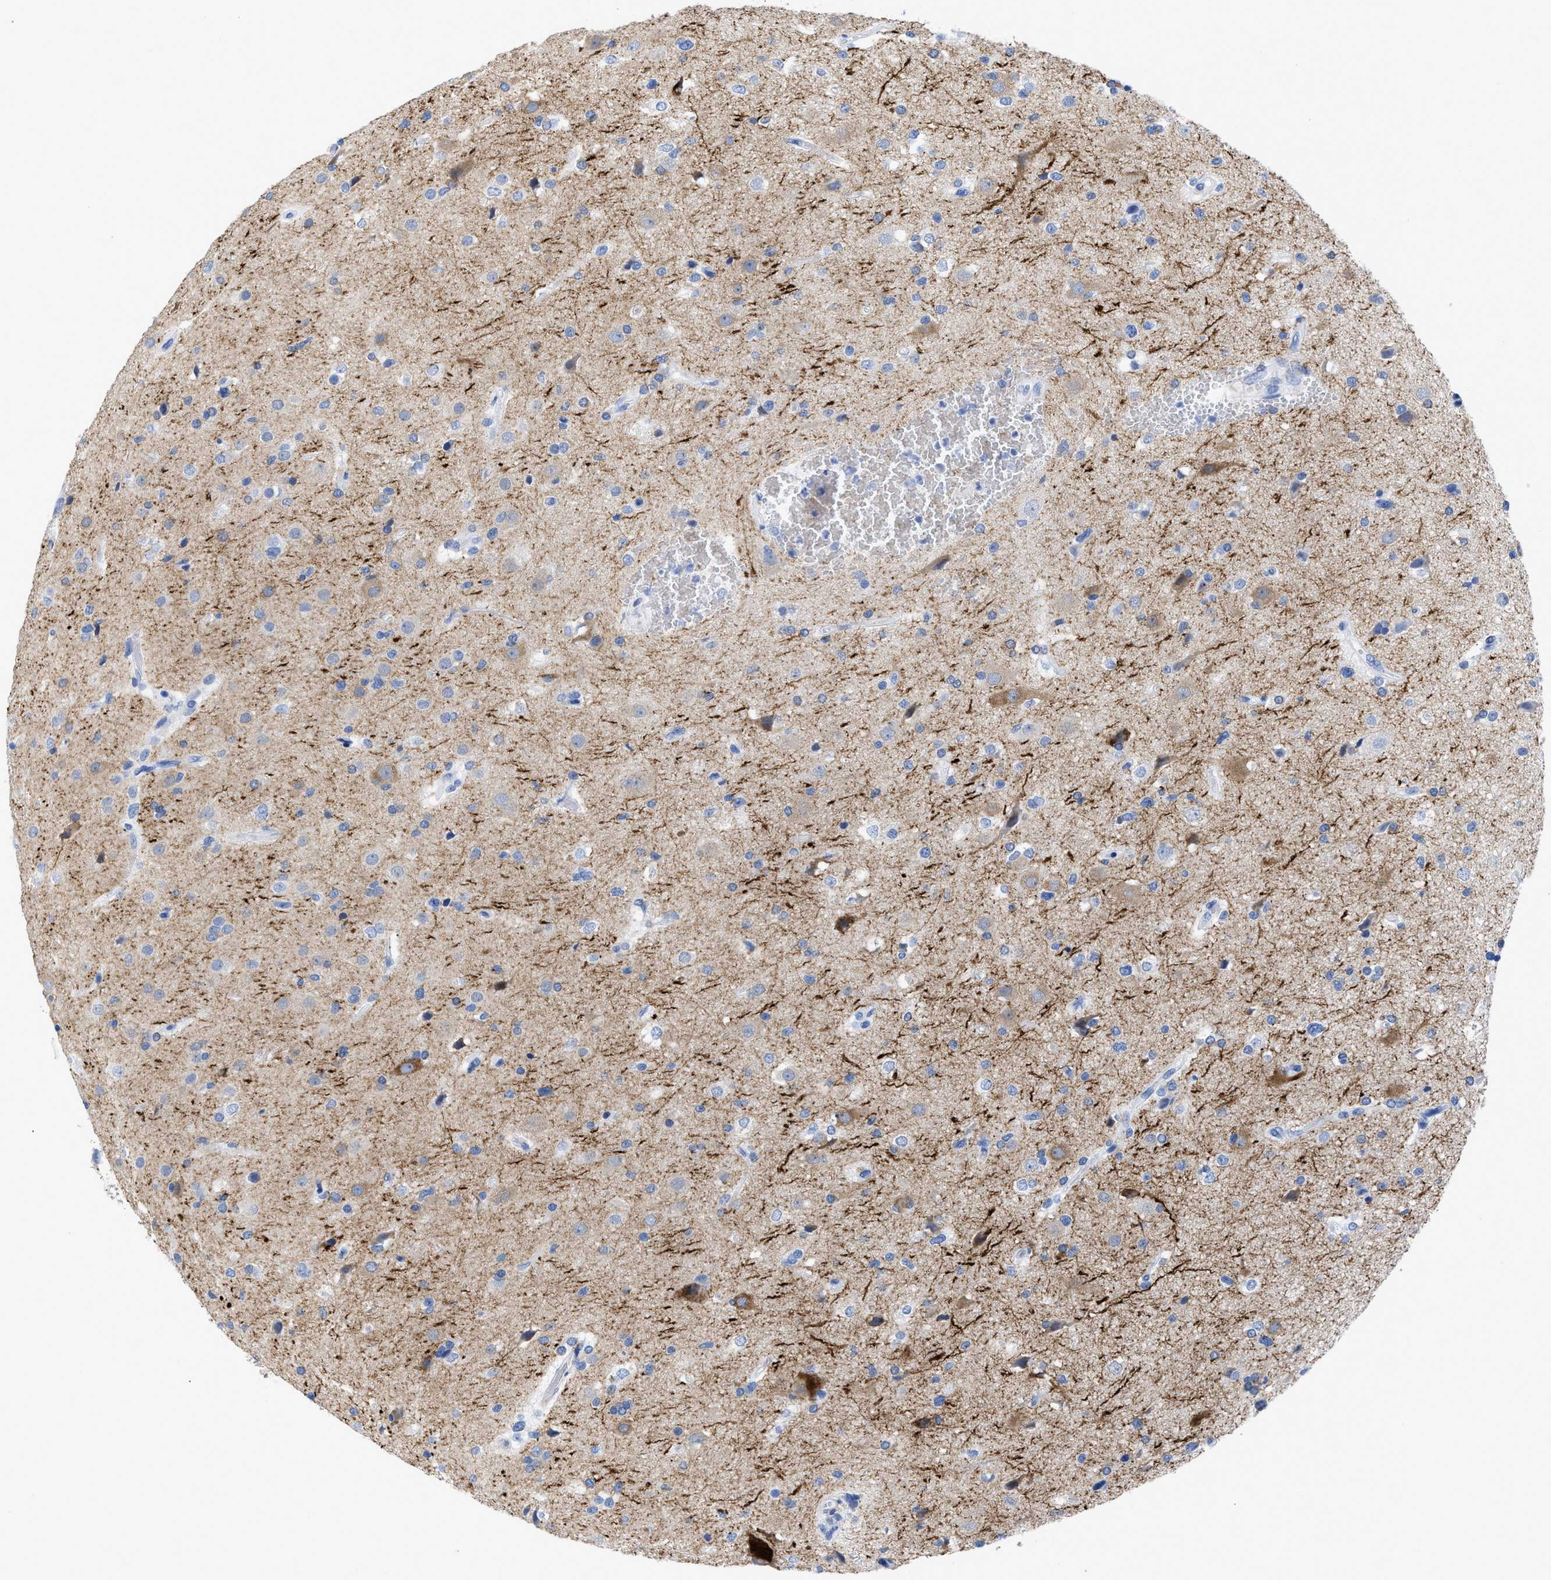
{"staining": {"intensity": "moderate", "quantity": "<25%", "location": "cytoplasmic/membranous"}, "tissue": "glioma", "cell_type": "Tumor cells", "image_type": "cancer", "snomed": [{"axis": "morphology", "description": "Glioma, malignant, High grade"}, {"axis": "topography", "description": "Brain"}], "caption": "This micrograph displays immunohistochemistry staining of malignant high-grade glioma, with low moderate cytoplasmic/membranous expression in about <25% of tumor cells.", "gene": "DUSP26", "patient": {"sex": "male", "age": 33}}